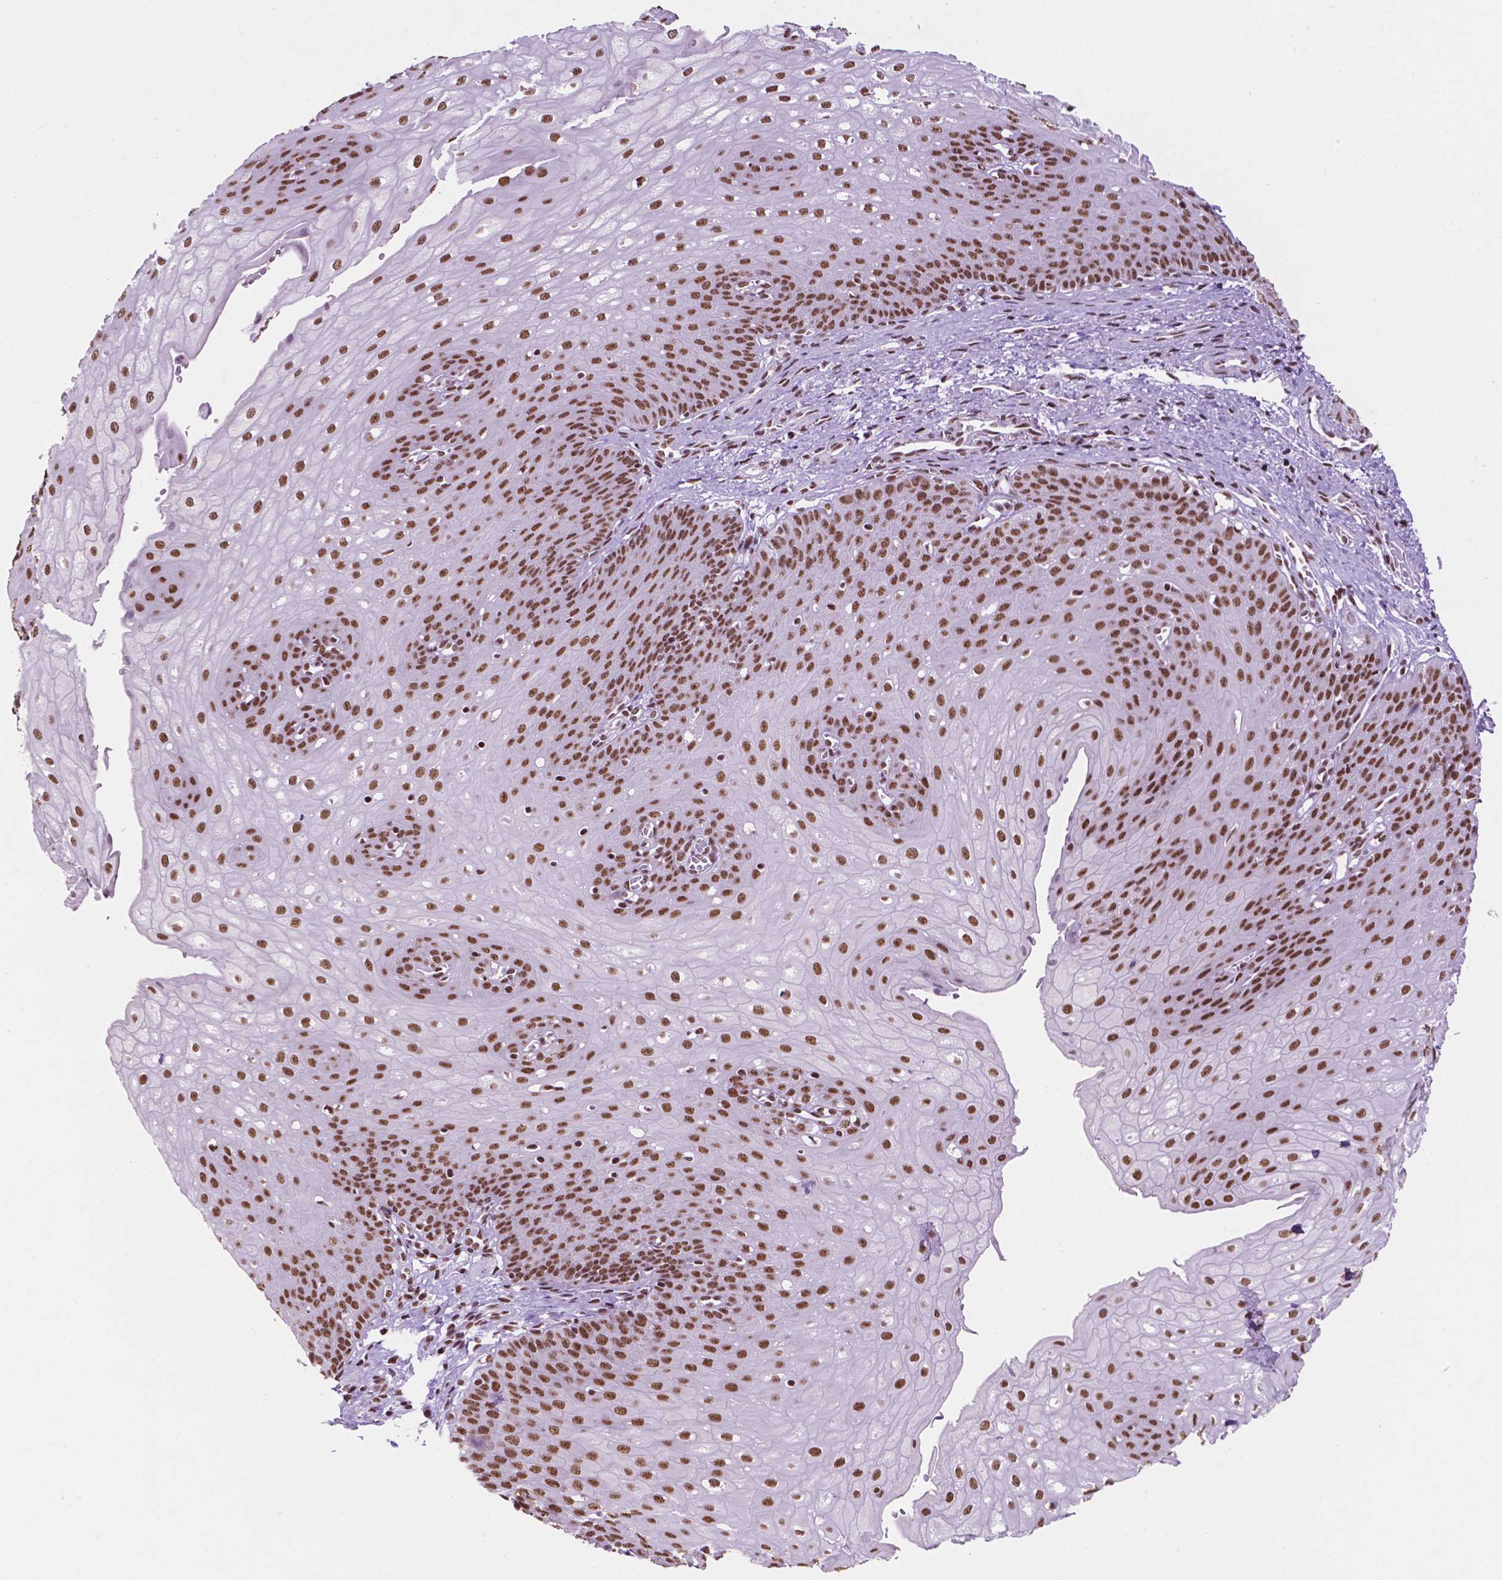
{"staining": {"intensity": "strong", "quantity": ">75%", "location": "nuclear"}, "tissue": "esophagus", "cell_type": "Squamous epithelial cells", "image_type": "normal", "snomed": [{"axis": "morphology", "description": "Normal tissue, NOS"}, {"axis": "topography", "description": "Esophagus"}], "caption": "Immunohistochemistry photomicrograph of normal esophagus: human esophagus stained using immunohistochemistry (IHC) displays high levels of strong protein expression localized specifically in the nuclear of squamous epithelial cells, appearing as a nuclear brown color.", "gene": "CCAR2", "patient": {"sex": "male", "age": 71}}